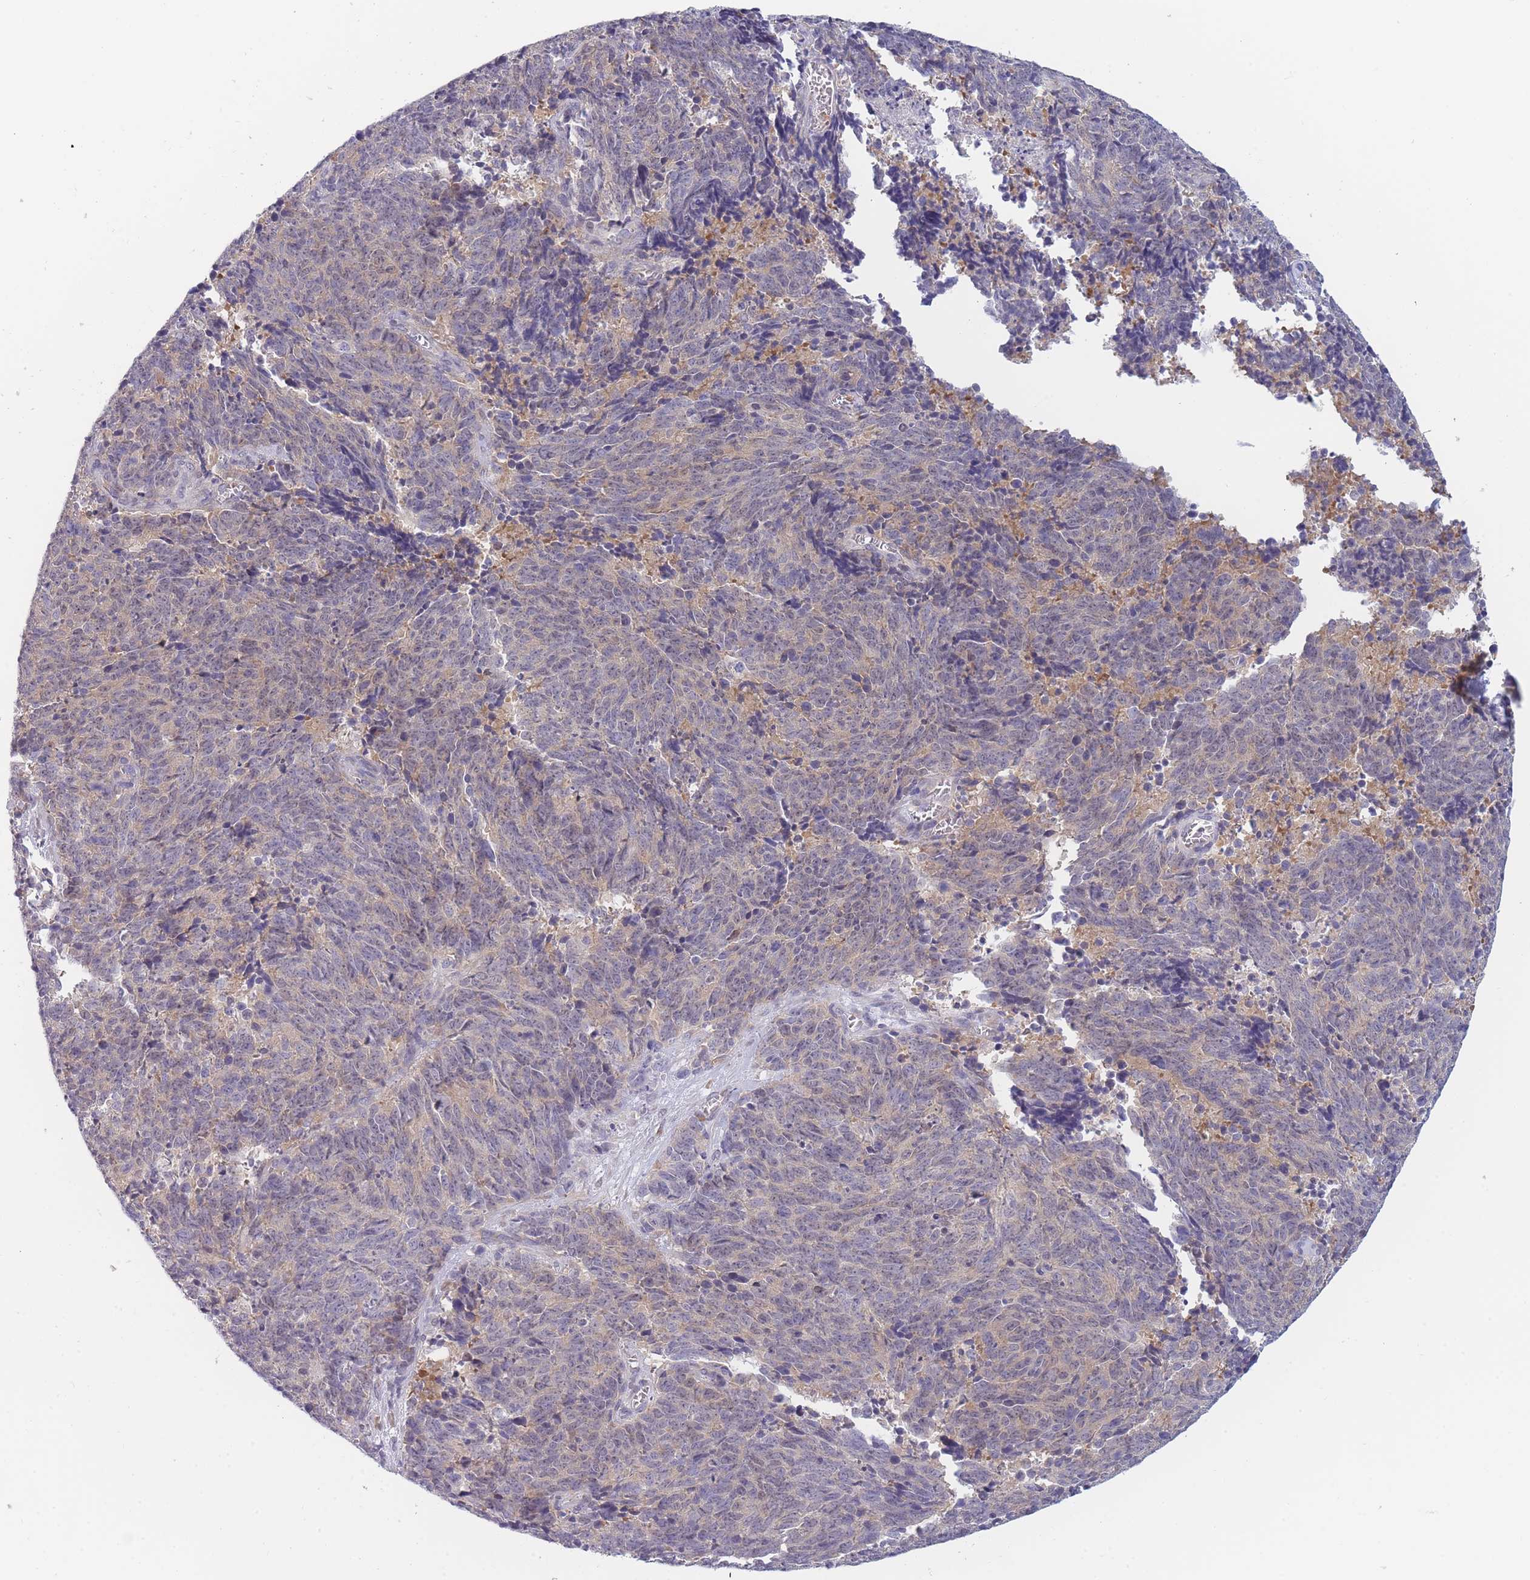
{"staining": {"intensity": "negative", "quantity": "none", "location": "none"}, "tissue": "cervical cancer", "cell_type": "Tumor cells", "image_type": "cancer", "snomed": [{"axis": "morphology", "description": "Squamous cell carcinoma, NOS"}, {"axis": "topography", "description": "Cervix"}], "caption": "Immunohistochemistry (IHC) micrograph of human cervical squamous cell carcinoma stained for a protein (brown), which demonstrates no staining in tumor cells.", "gene": "NDUFAF6", "patient": {"sex": "female", "age": 29}}